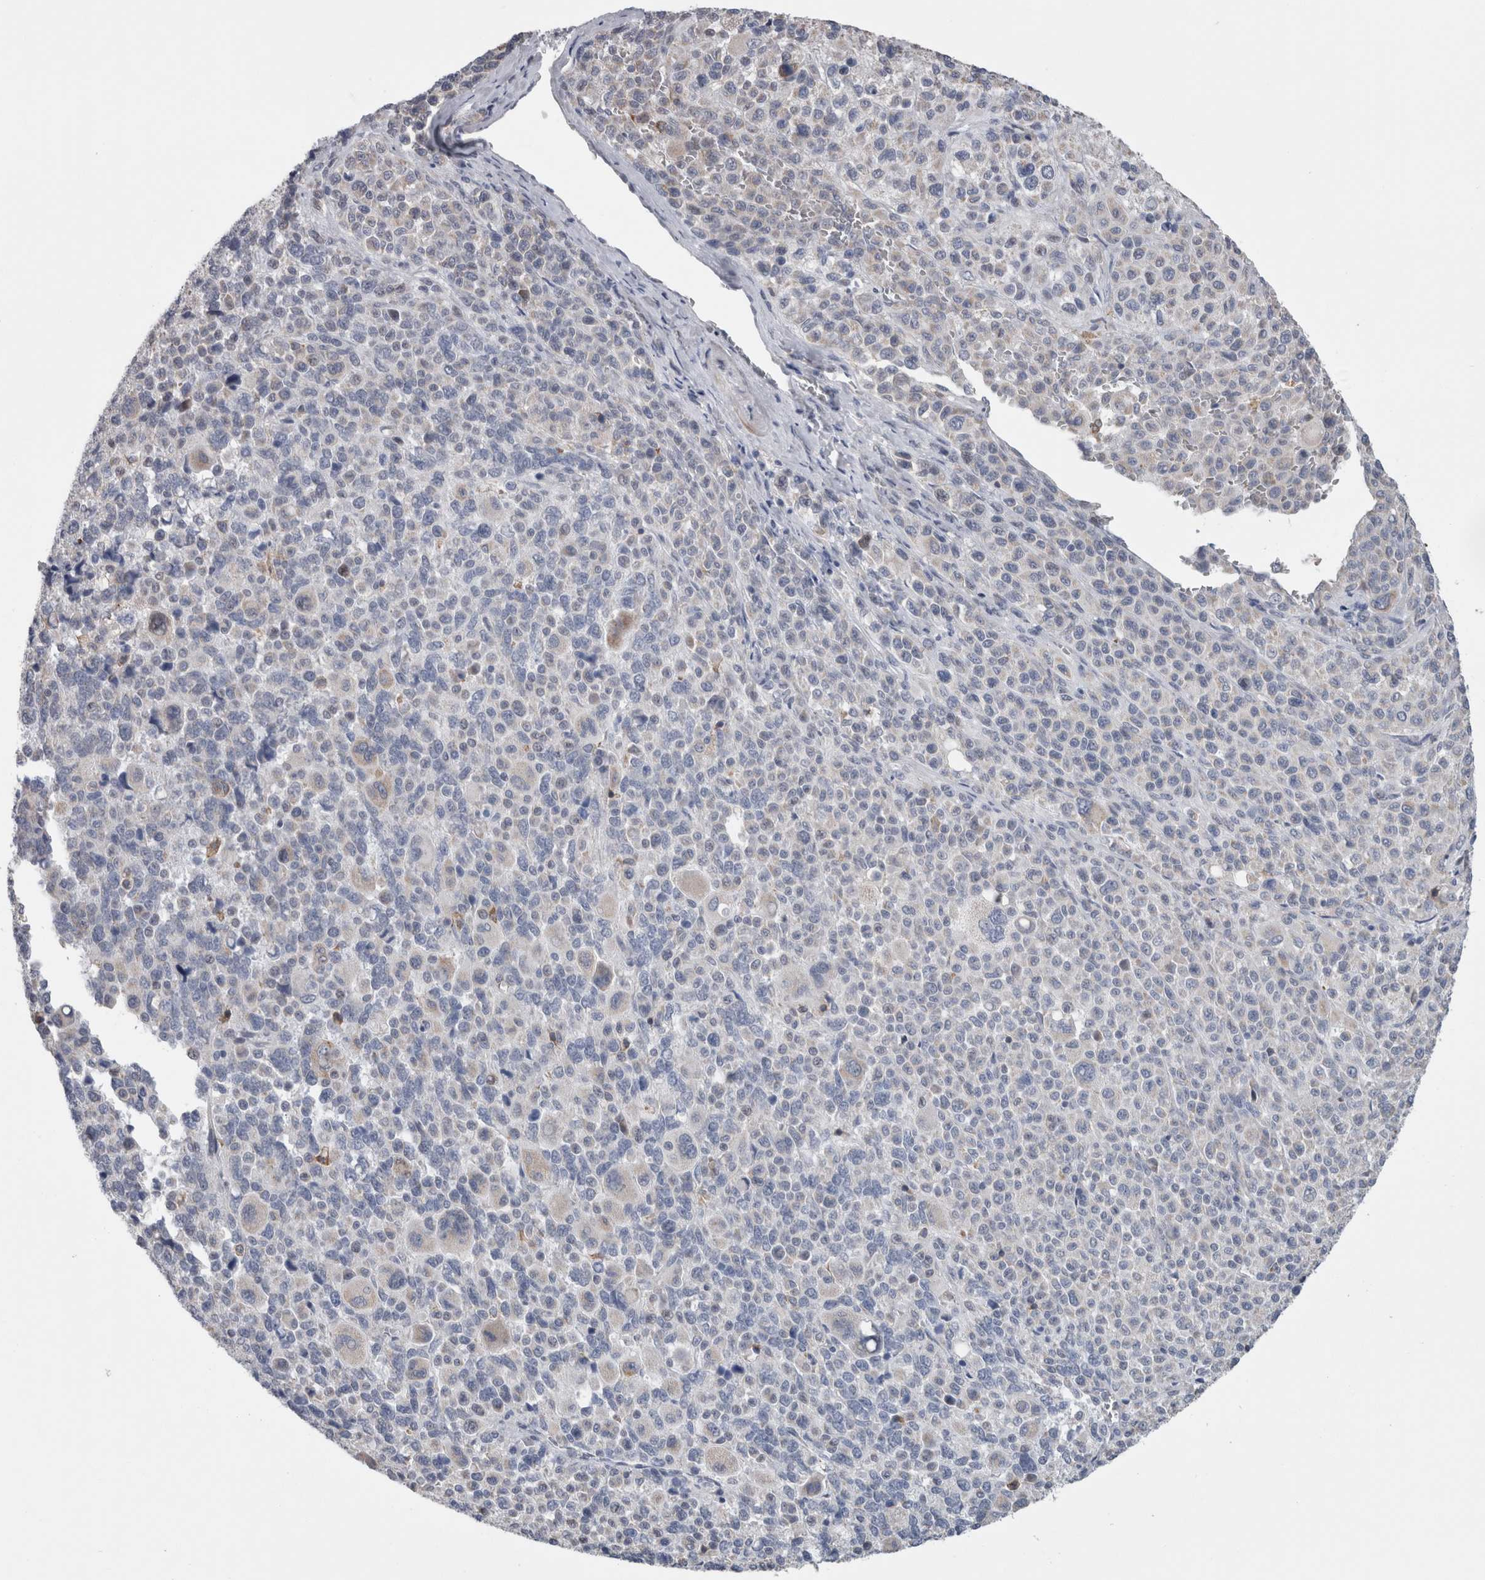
{"staining": {"intensity": "negative", "quantity": "none", "location": "none"}, "tissue": "melanoma", "cell_type": "Tumor cells", "image_type": "cancer", "snomed": [{"axis": "morphology", "description": "Malignant melanoma, Metastatic site"}, {"axis": "topography", "description": "Skin"}], "caption": "Immunohistochemistry (IHC) of human malignant melanoma (metastatic site) displays no staining in tumor cells.", "gene": "GDAP1", "patient": {"sex": "female", "age": 74}}